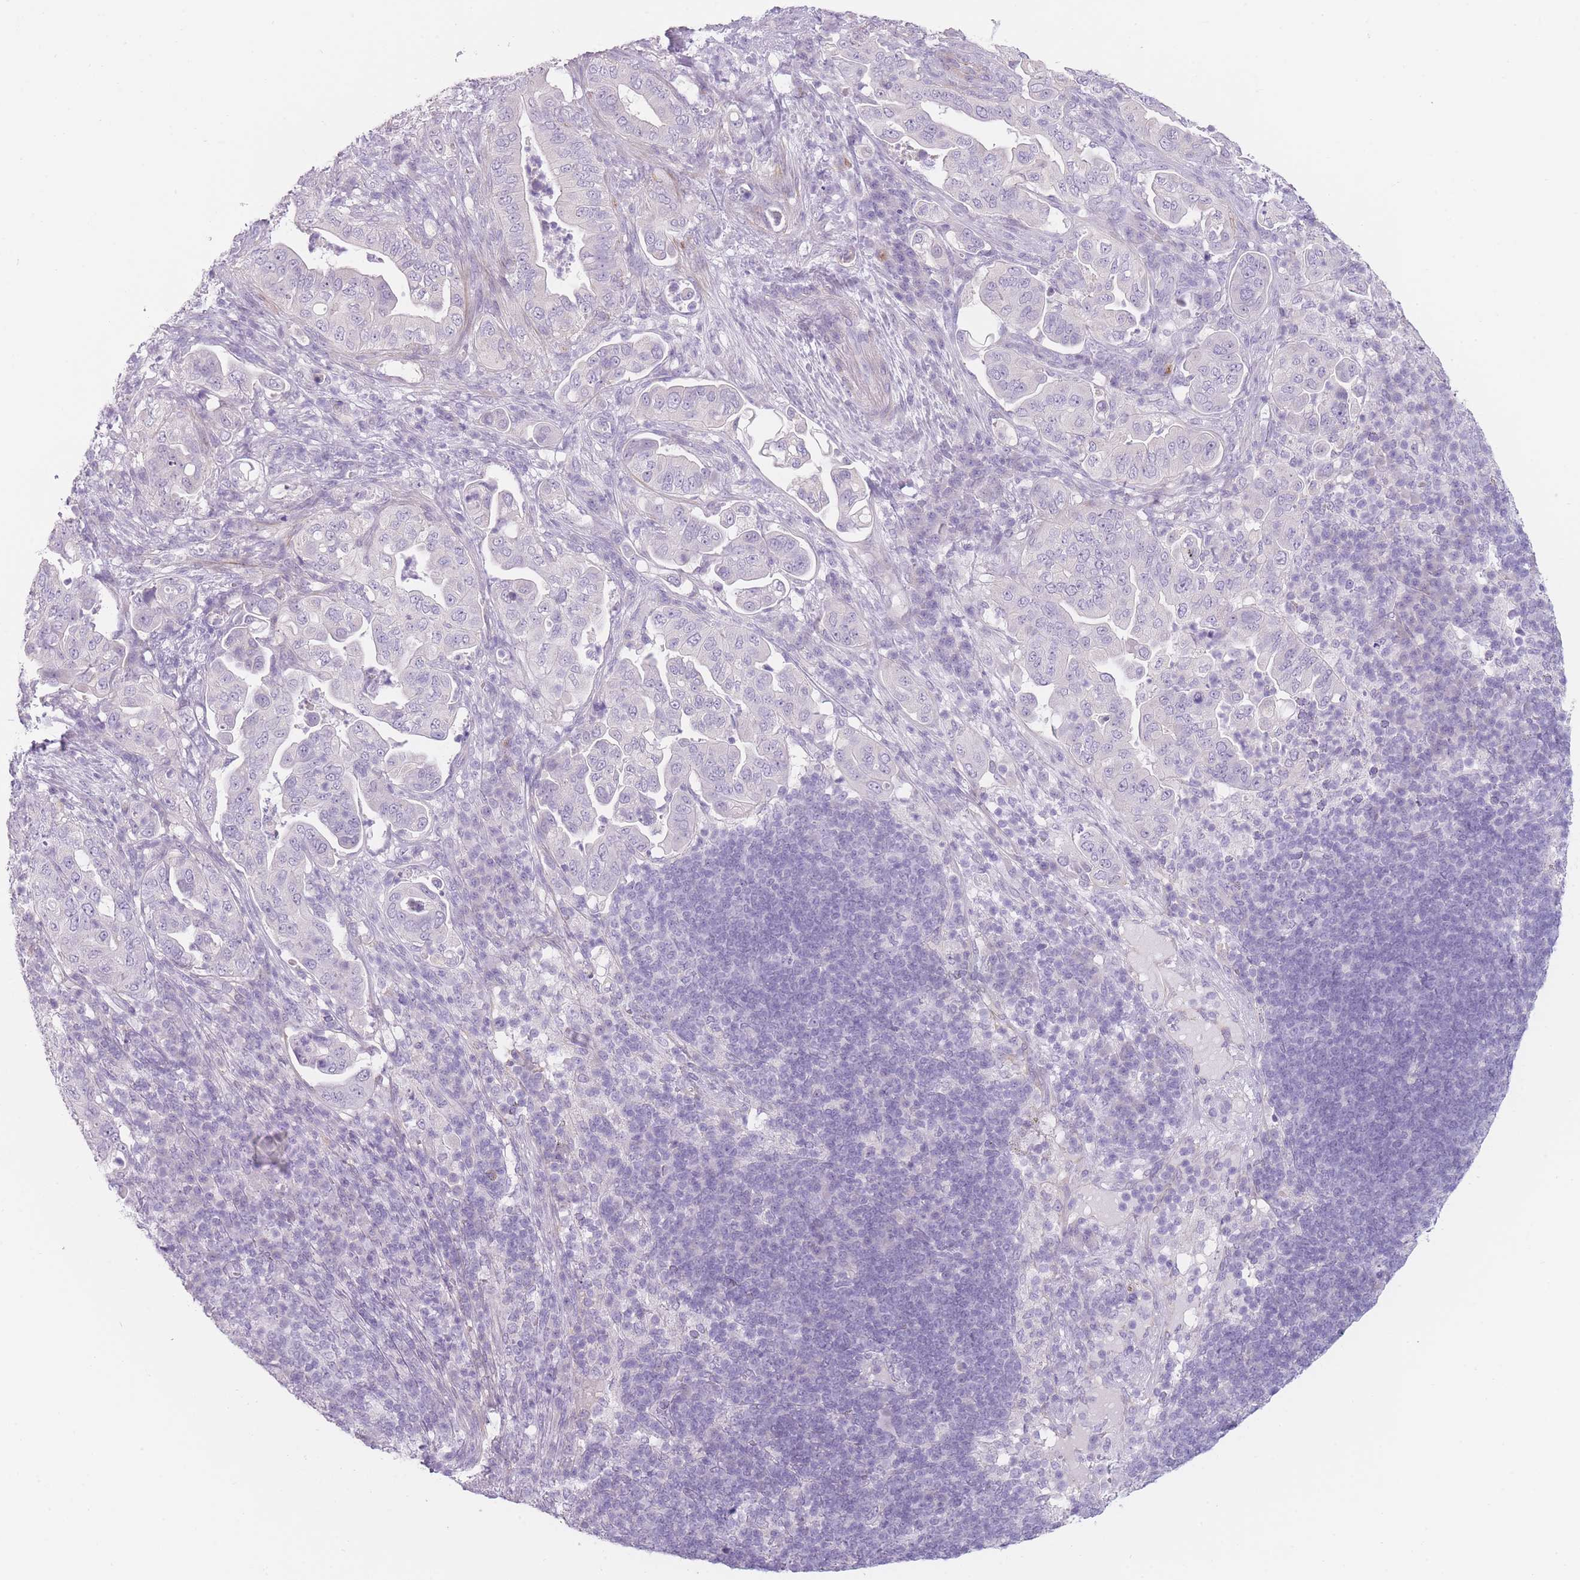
{"staining": {"intensity": "negative", "quantity": "none", "location": "none"}, "tissue": "pancreatic cancer", "cell_type": "Tumor cells", "image_type": "cancer", "snomed": [{"axis": "morphology", "description": "Adenocarcinoma, NOS"}, {"axis": "topography", "description": "Pancreas"}], "caption": "IHC micrograph of human pancreatic cancer stained for a protein (brown), which exhibits no expression in tumor cells.", "gene": "TMEM236", "patient": {"sex": "female", "age": 63}}